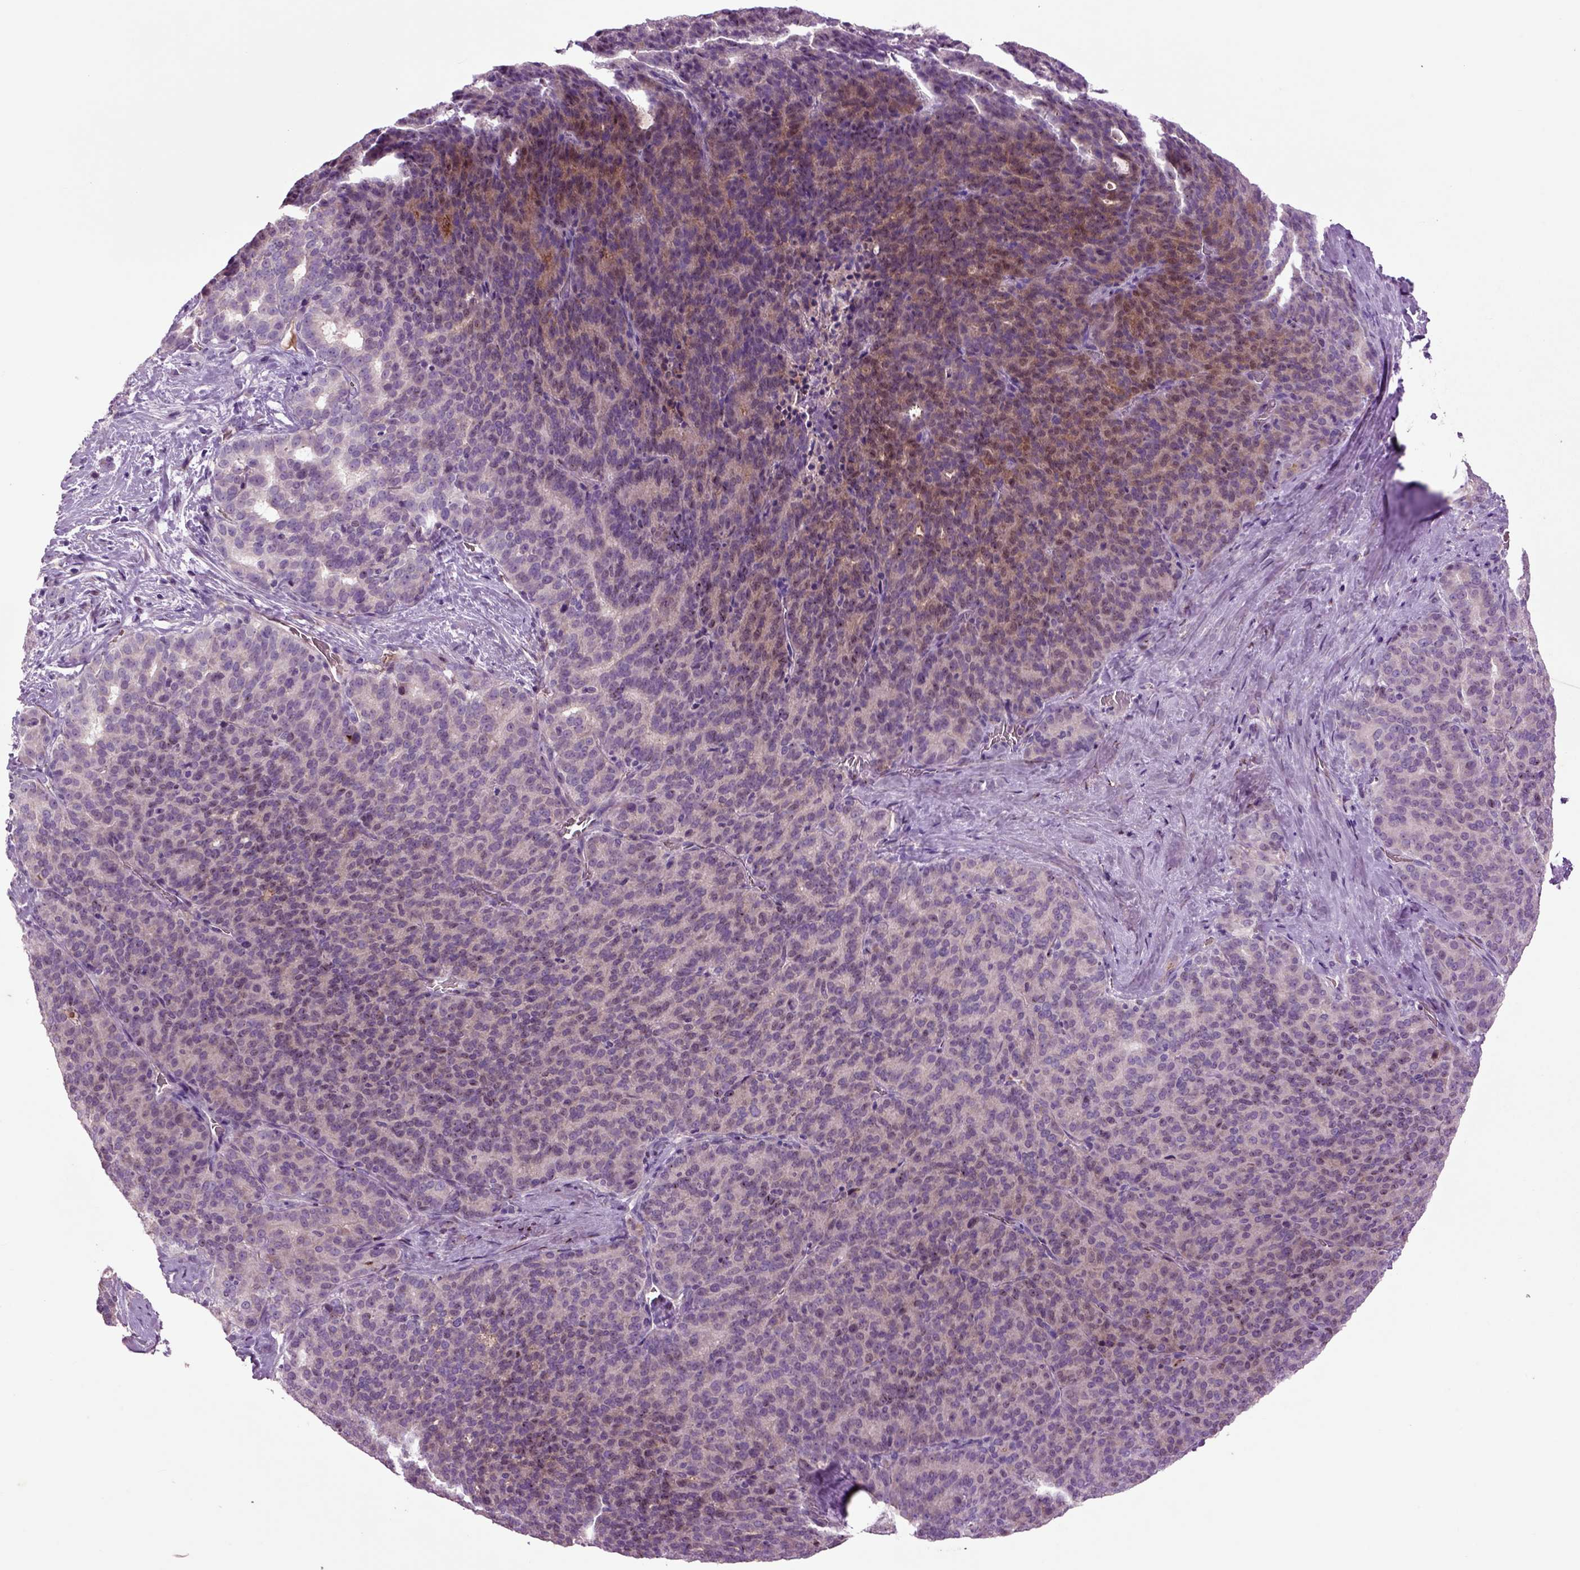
{"staining": {"intensity": "weak", "quantity": "<25%", "location": "cytoplasmic/membranous"}, "tissue": "liver cancer", "cell_type": "Tumor cells", "image_type": "cancer", "snomed": [{"axis": "morphology", "description": "Cholangiocarcinoma"}, {"axis": "topography", "description": "Liver"}], "caption": "This histopathology image is of liver cholangiocarcinoma stained with immunohistochemistry to label a protein in brown with the nuclei are counter-stained blue. There is no staining in tumor cells. (DAB immunohistochemistry (IHC) visualized using brightfield microscopy, high magnification).", "gene": "SPON1", "patient": {"sex": "female", "age": 47}}